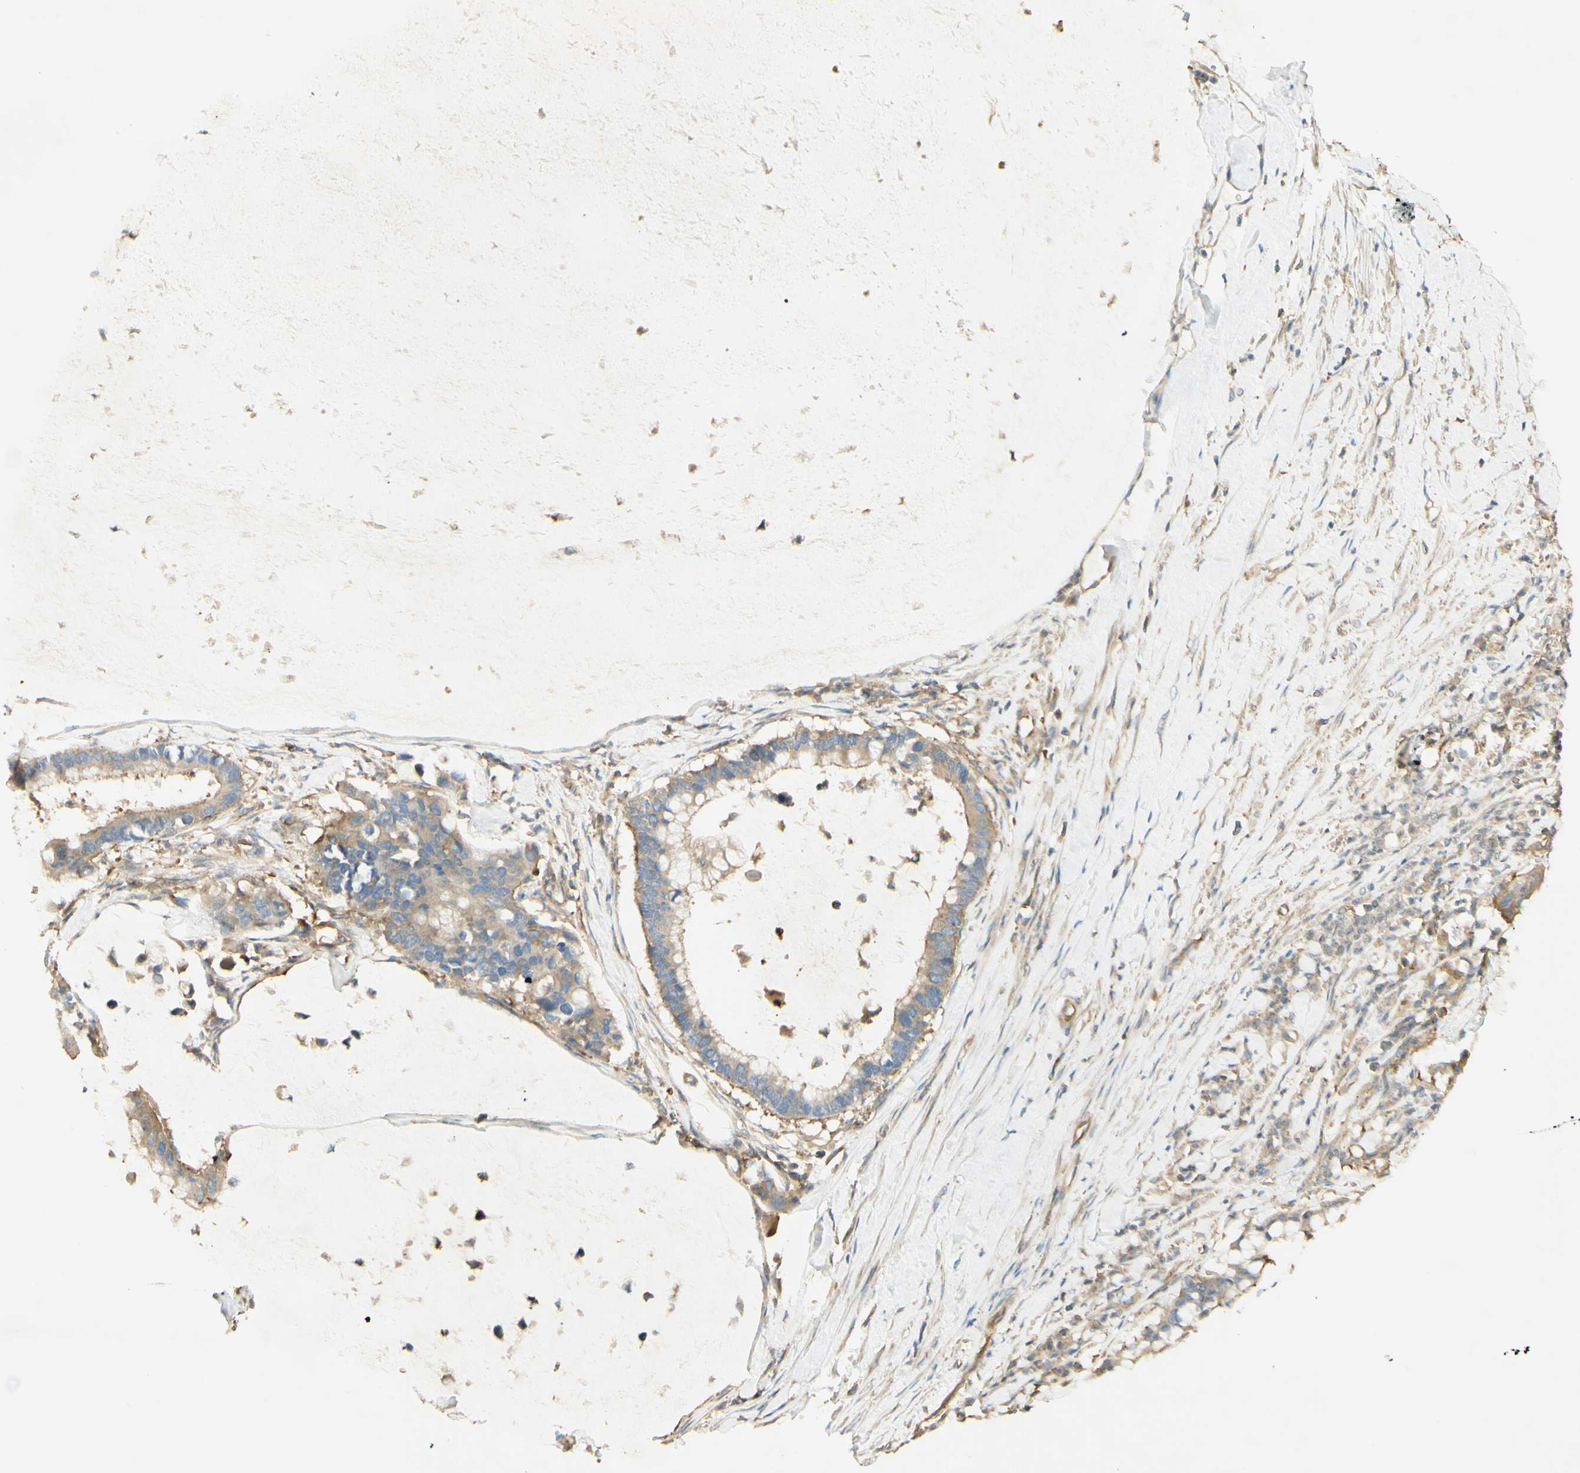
{"staining": {"intensity": "moderate", "quantity": ">75%", "location": "cytoplasmic/membranous"}, "tissue": "pancreatic cancer", "cell_type": "Tumor cells", "image_type": "cancer", "snomed": [{"axis": "morphology", "description": "Adenocarcinoma, NOS"}, {"axis": "topography", "description": "Pancreas"}], "caption": "A medium amount of moderate cytoplasmic/membranous staining is identified in approximately >75% of tumor cells in pancreatic adenocarcinoma tissue.", "gene": "IKBKG", "patient": {"sex": "male", "age": 41}}